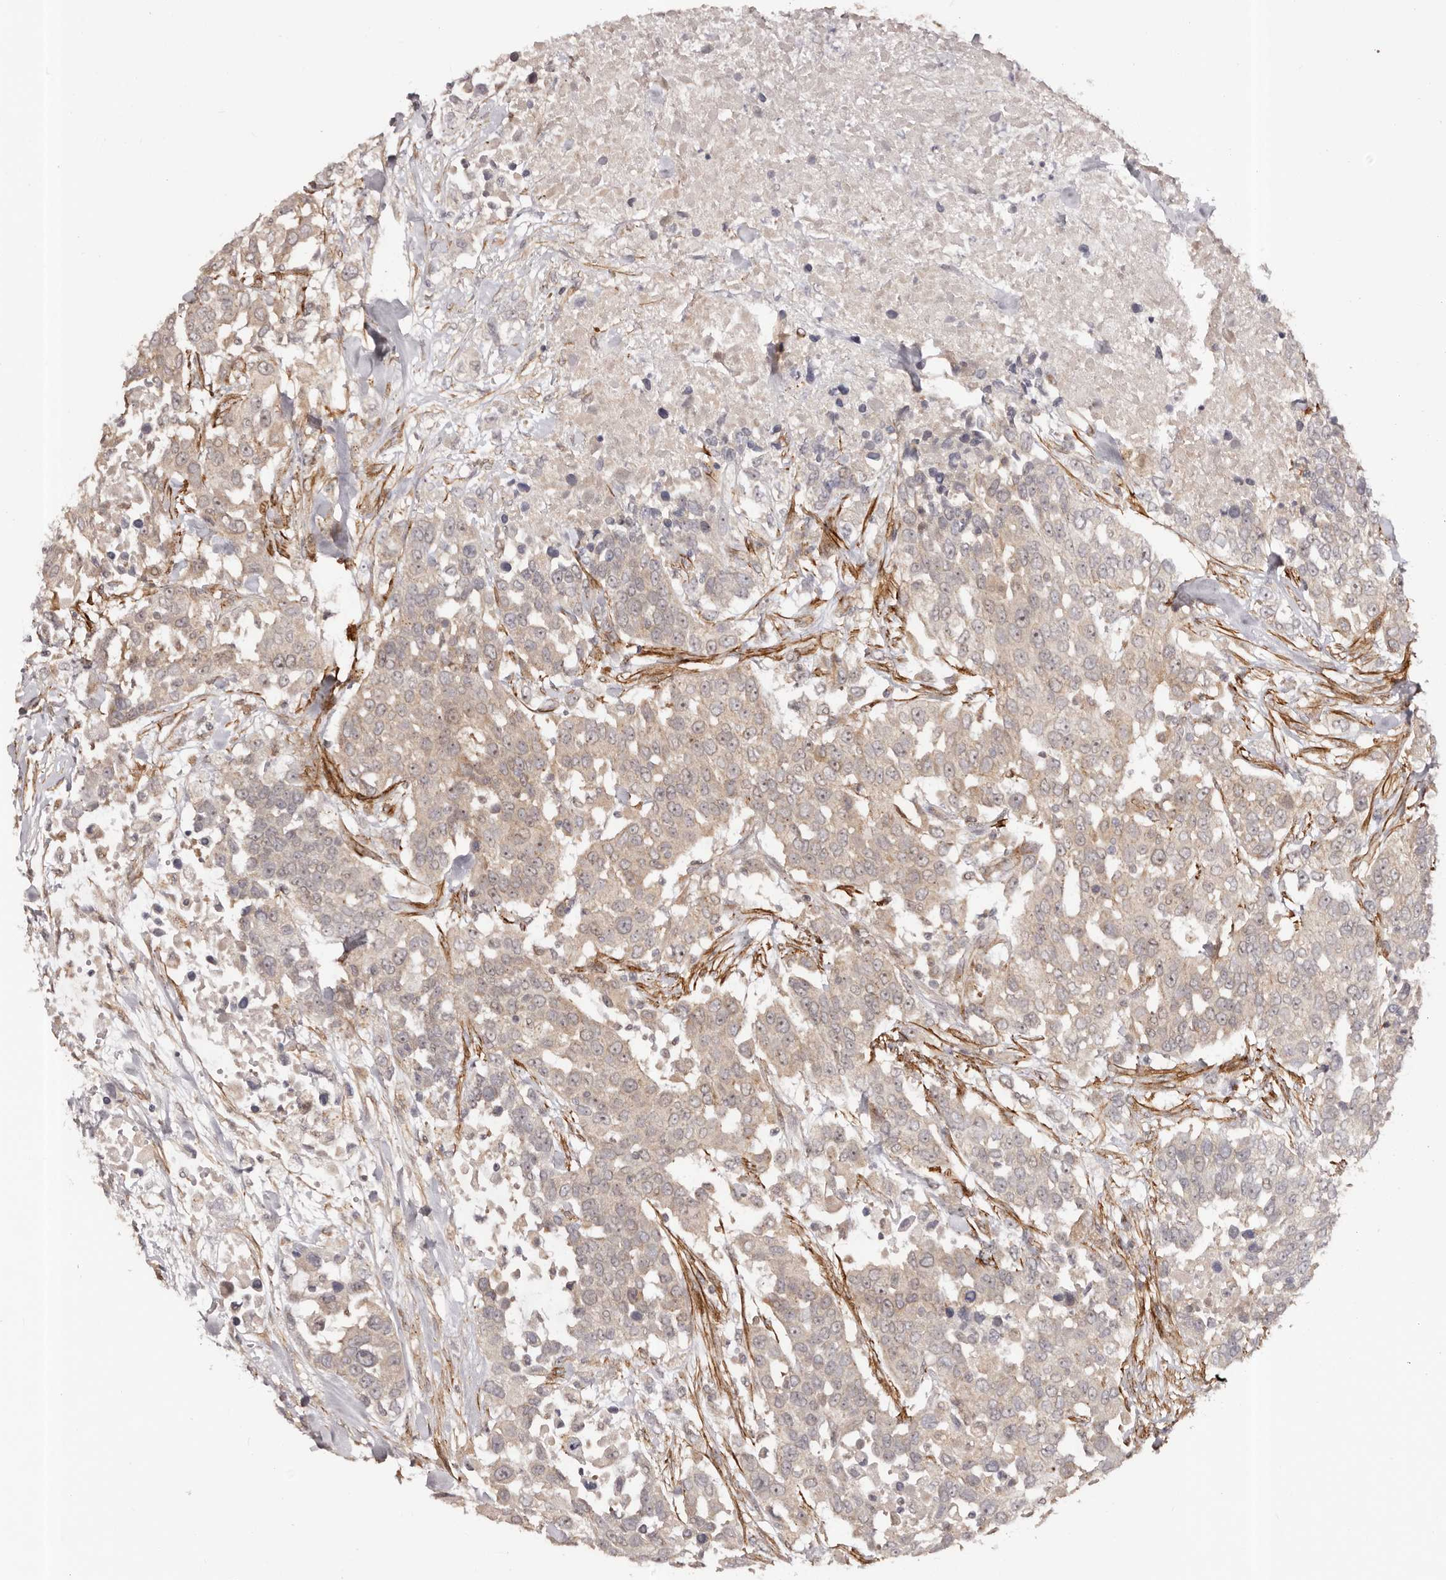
{"staining": {"intensity": "weak", "quantity": ">75%", "location": "cytoplasmic/membranous"}, "tissue": "urothelial cancer", "cell_type": "Tumor cells", "image_type": "cancer", "snomed": [{"axis": "morphology", "description": "Urothelial carcinoma, High grade"}, {"axis": "topography", "description": "Urinary bladder"}], "caption": "Immunohistochemistry of human high-grade urothelial carcinoma exhibits low levels of weak cytoplasmic/membranous staining in about >75% of tumor cells. The staining is performed using DAB brown chromogen to label protein expression. The nuclei are counter-stained blue using hematoxylin.", "gene": "MICAL2", "patient": {"sex": "female", "age": 80}}